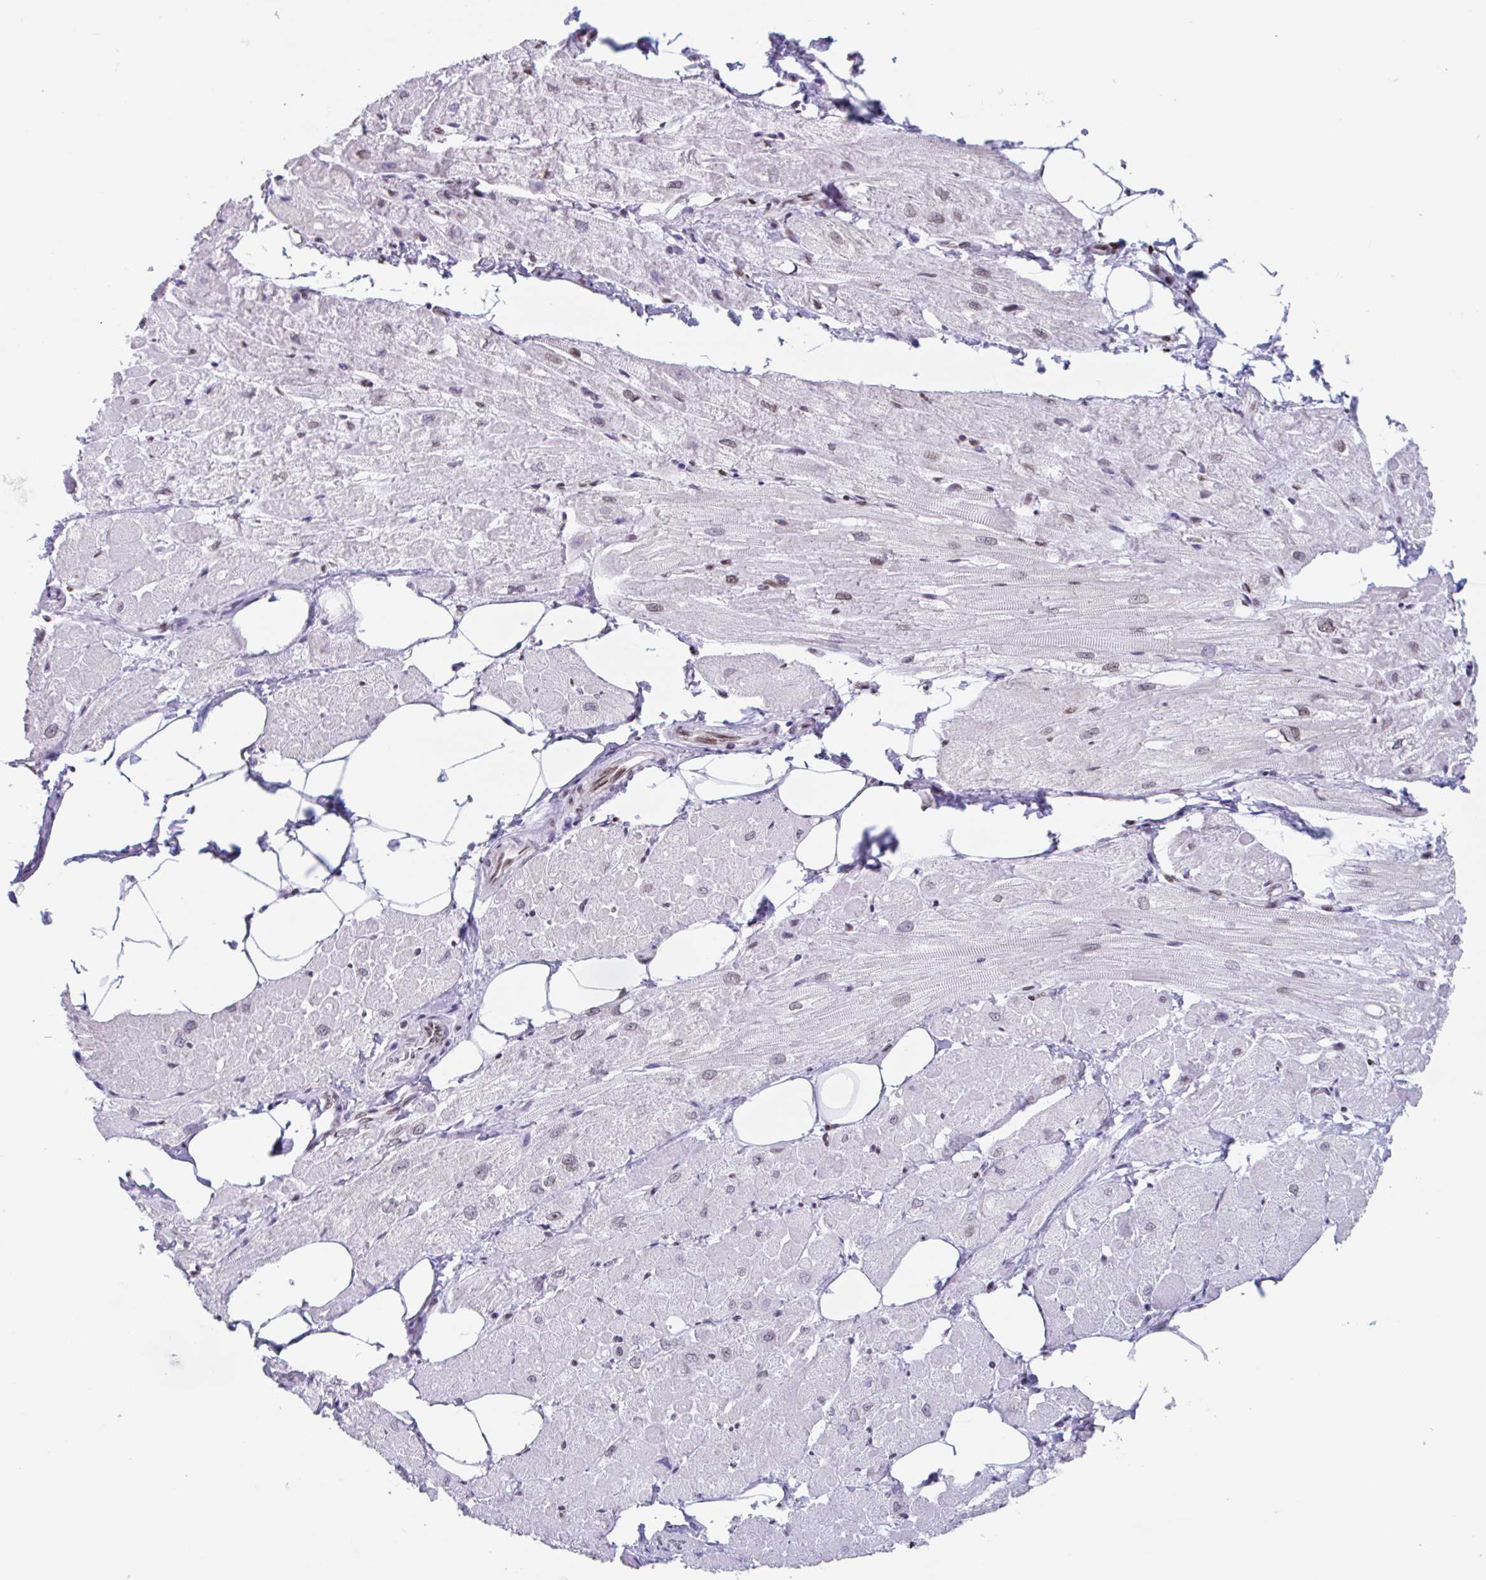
{"staining": {"intensity": "moderate", "quantity": ">75%", "location": "nuclear"}, "tissue": "heart muscle", "cell_type": "Cardiomyocytes", "image_type": "normal", "snomed": [{"axis": "morphology", "description": "Normal tissue, NOS"}, {"axis": "topography", "description": "Heart"}], "caption": "Immunohistochemical staining of normal heart muscle demonstrates medium levels of moderate nuclear positivity in approximately >75% of cardiomyocytes. Immunohistochemistry stains the protein of interest in brown and the nuclei are stained blue.", "gene": "NOL6", "patient": {"sex": "male", "age": 62}}